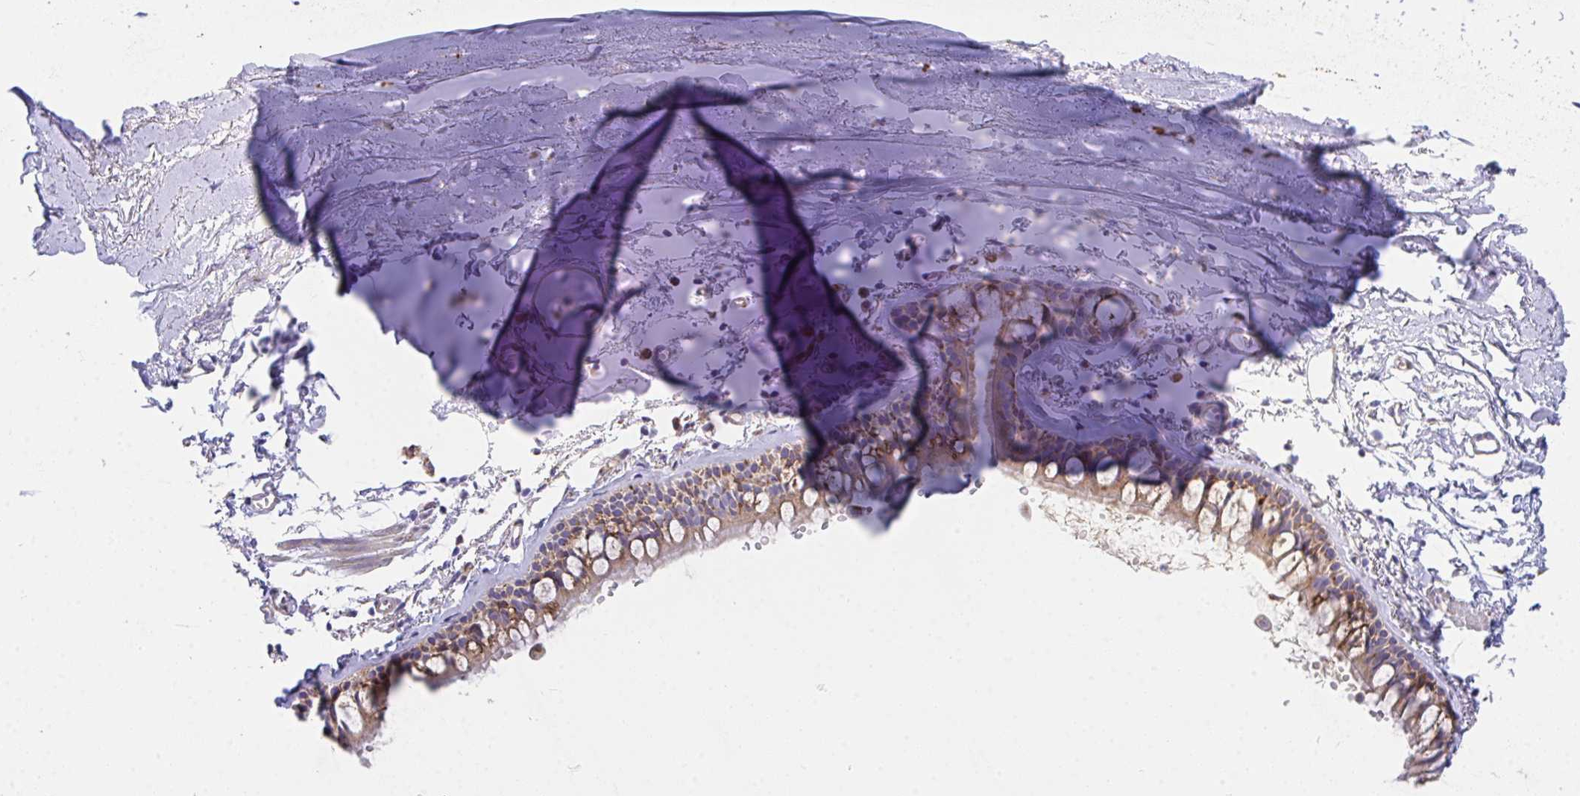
{"staining": {"intensity": "moderate", "quantity": "25%-75%", "location": "cytoplasmic/membranous"}, "tissue": "bronchus", "cell_type": "Respiratory epithelial cells", "image_type": "normal", "snomed": [{"axis": "morphology", "description": "Normal tissue, NOS"}, {"axis": "topography", "description": "Cartilage tissue"}, {"axis": "topography", "description": "Bronchus"}, {"axis": "topography", "description": "Peripheral nerve tissue"}], "caption": "IHC histopathology image of normal bronchus stained for a protein (brown), which reveals medium levels of moderate cytoplasmic/membranous expression in about 25%-75% of respiratory epithelial cells.", "gene": "MIA3", "patient": {"sex": "female", "age": 59}}